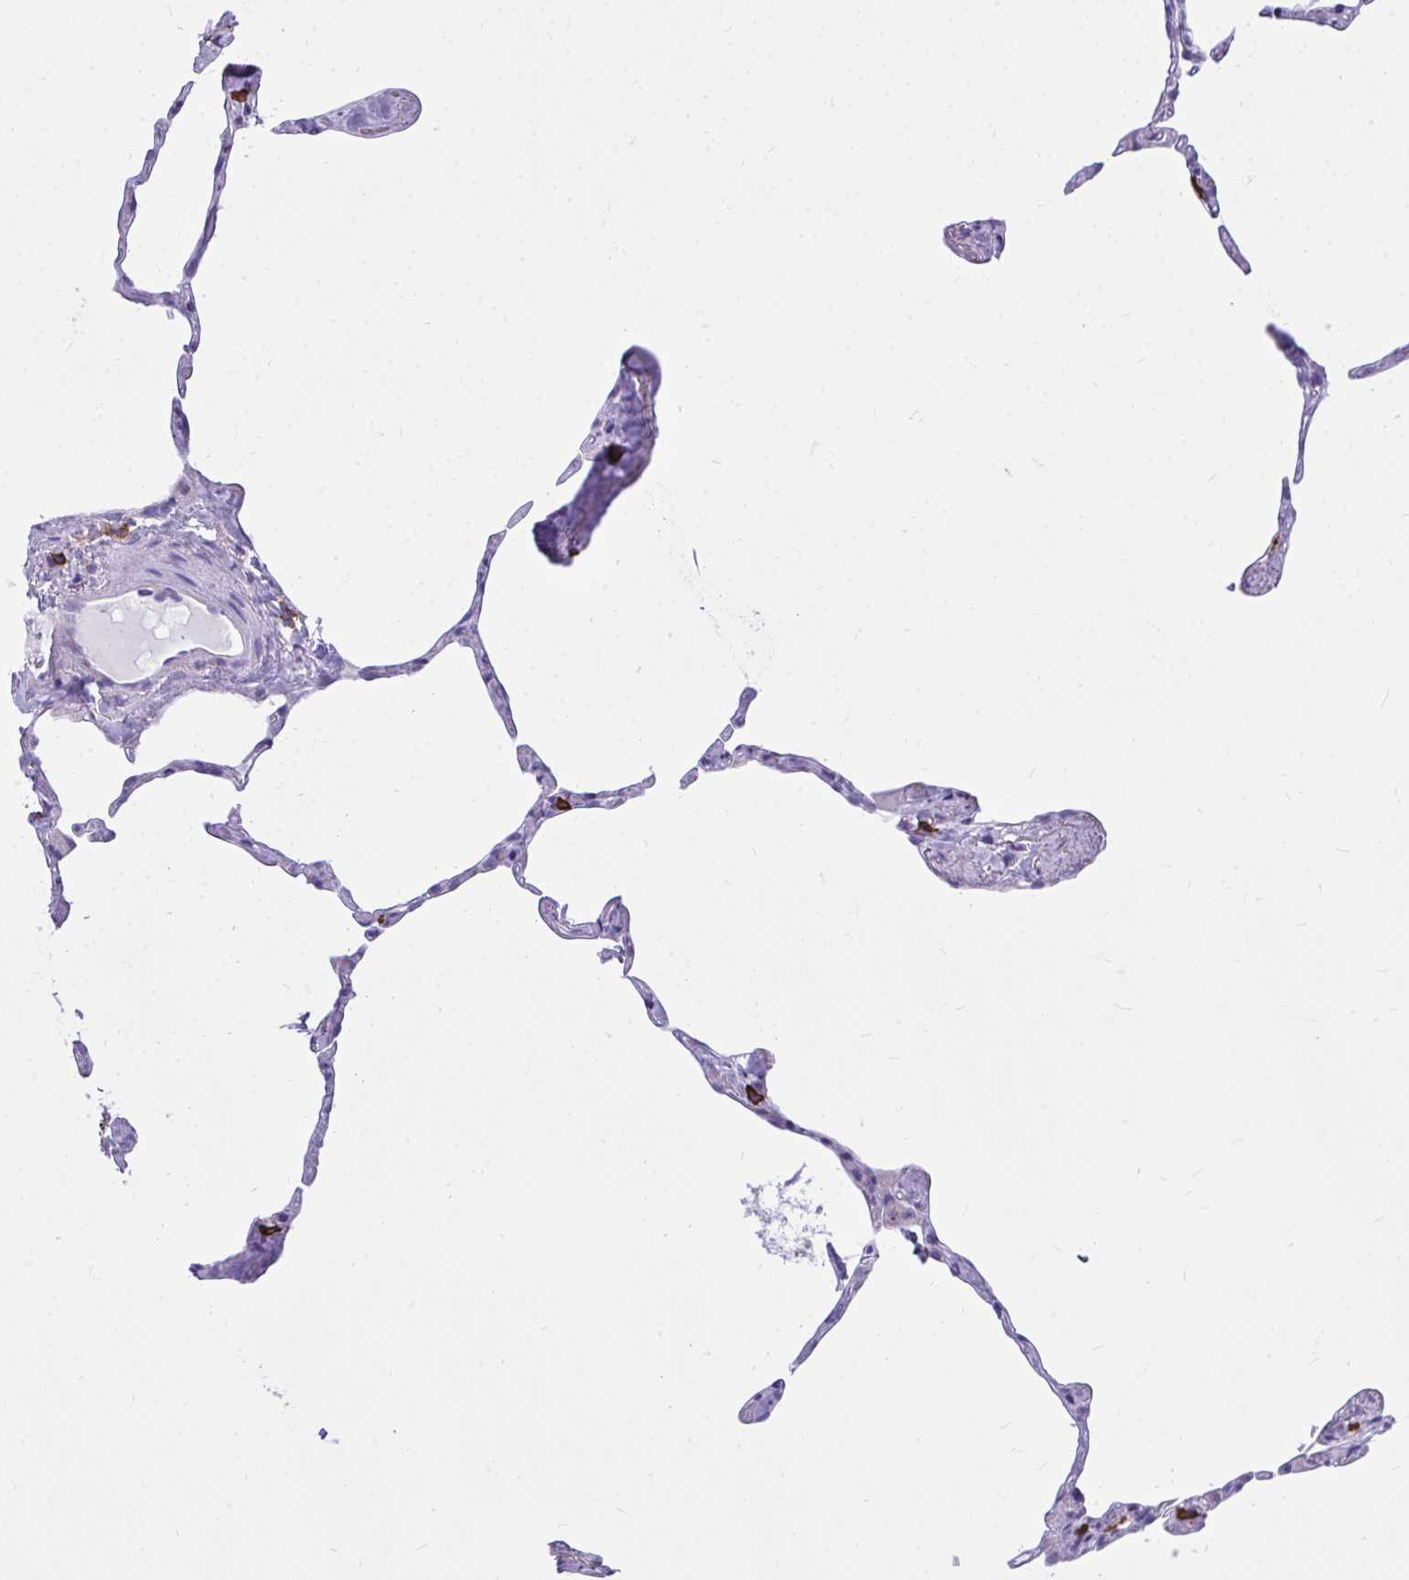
{"staining": {"intensity": "strong", "quantity": "<25%", "location": "cytoplasmic/membranous"}, "tissue": "lung", "cell_type": "Alveolar cells", "image_type": "normal", "snomed": [{"axis": "morphology", "description": "Normal tissue, NOS"}, {"axis": "topography", "description": "Lung"}], "caption": "Strong cytoplasmic/membranous positivity is present in about <25% of alveolar cells in benign lung.", "gene": "PSD", "patient": {"sex": "male", "age": 65}}